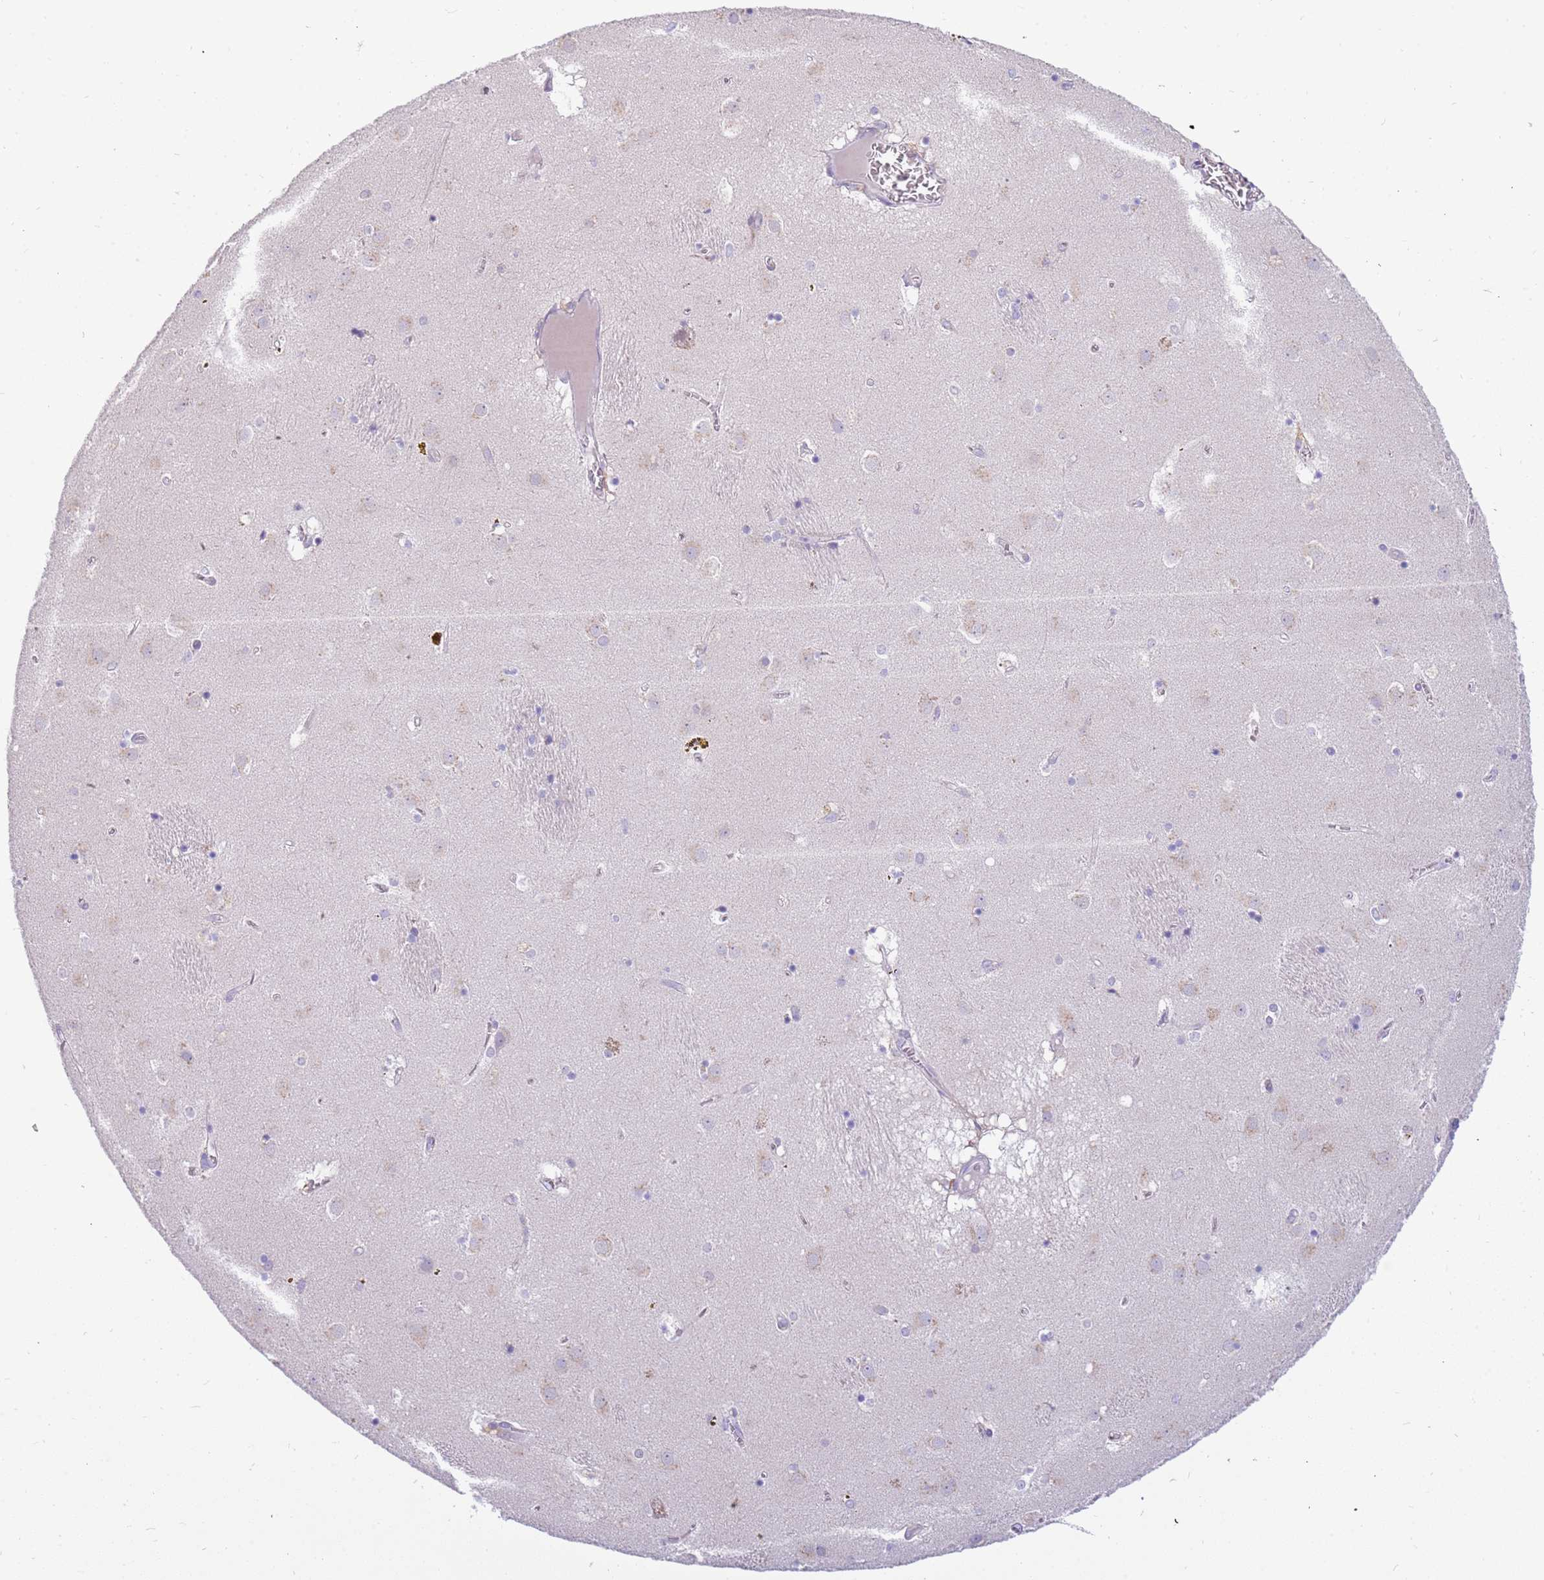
{"staining": {"intensity": "negative", "quantity": "none", "location": "none"}, "tissue": "caudate", "cell_type": "Glial cells", "image_type": "normal", "snomed": [{"axis": "morphology", "description": "Normal tissue, NOS"}, {"axis": "topography", "description": "Lateral ventricle wall"}], "caption": "Micrograph shows no protein staining in glial cells of normal caudate.", "gene": "RHCG", "patient": {"sex": "male", "age": 70}}